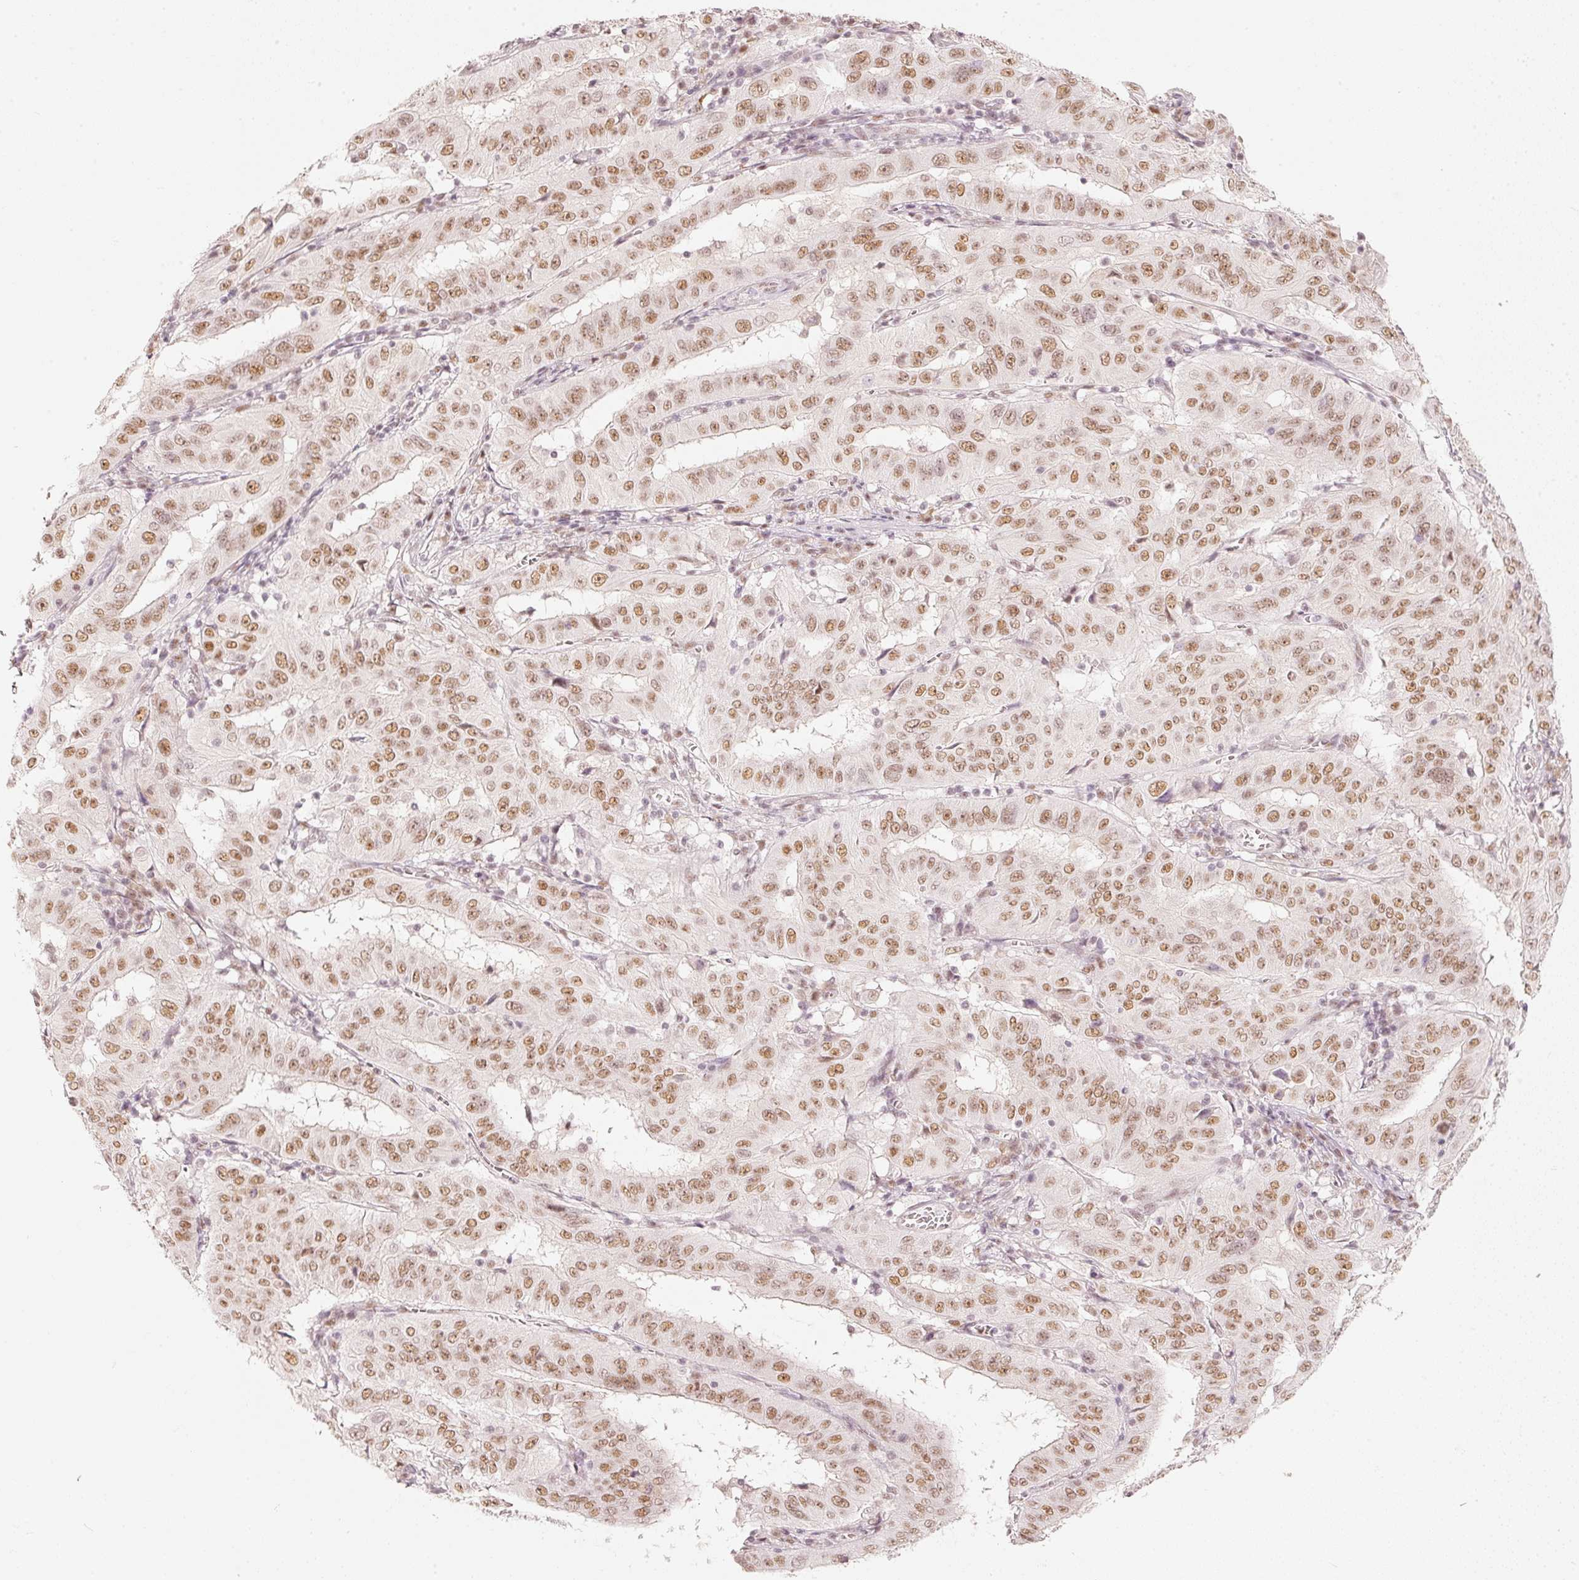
{"staining": {"intensity": "moderate", "quantity": ">75%", "location": "nuclear"}, "tissue": "pancreatic cancer", "cell_type": "Tumor cells", "image_type": "cancer", "snomed": [{"axis": "morphology", "description": "Adenocarcinoma, NOS"}, {"axis": "topography", "description": "Pancreas"}], "caption": "IHC staining of adenocarcinoma (pancreatic), which reveals medium levels of moderate nuclear positivity in approximately >75% of tumor cells indicating moderate nuclear protein staining. The staining was performed using DAB (brown) for protein detection and nuclei were counterstained in hematoxylin (blue).", "gene": "PPP1R10", "patient": {"sex": "male", "age": 63}}